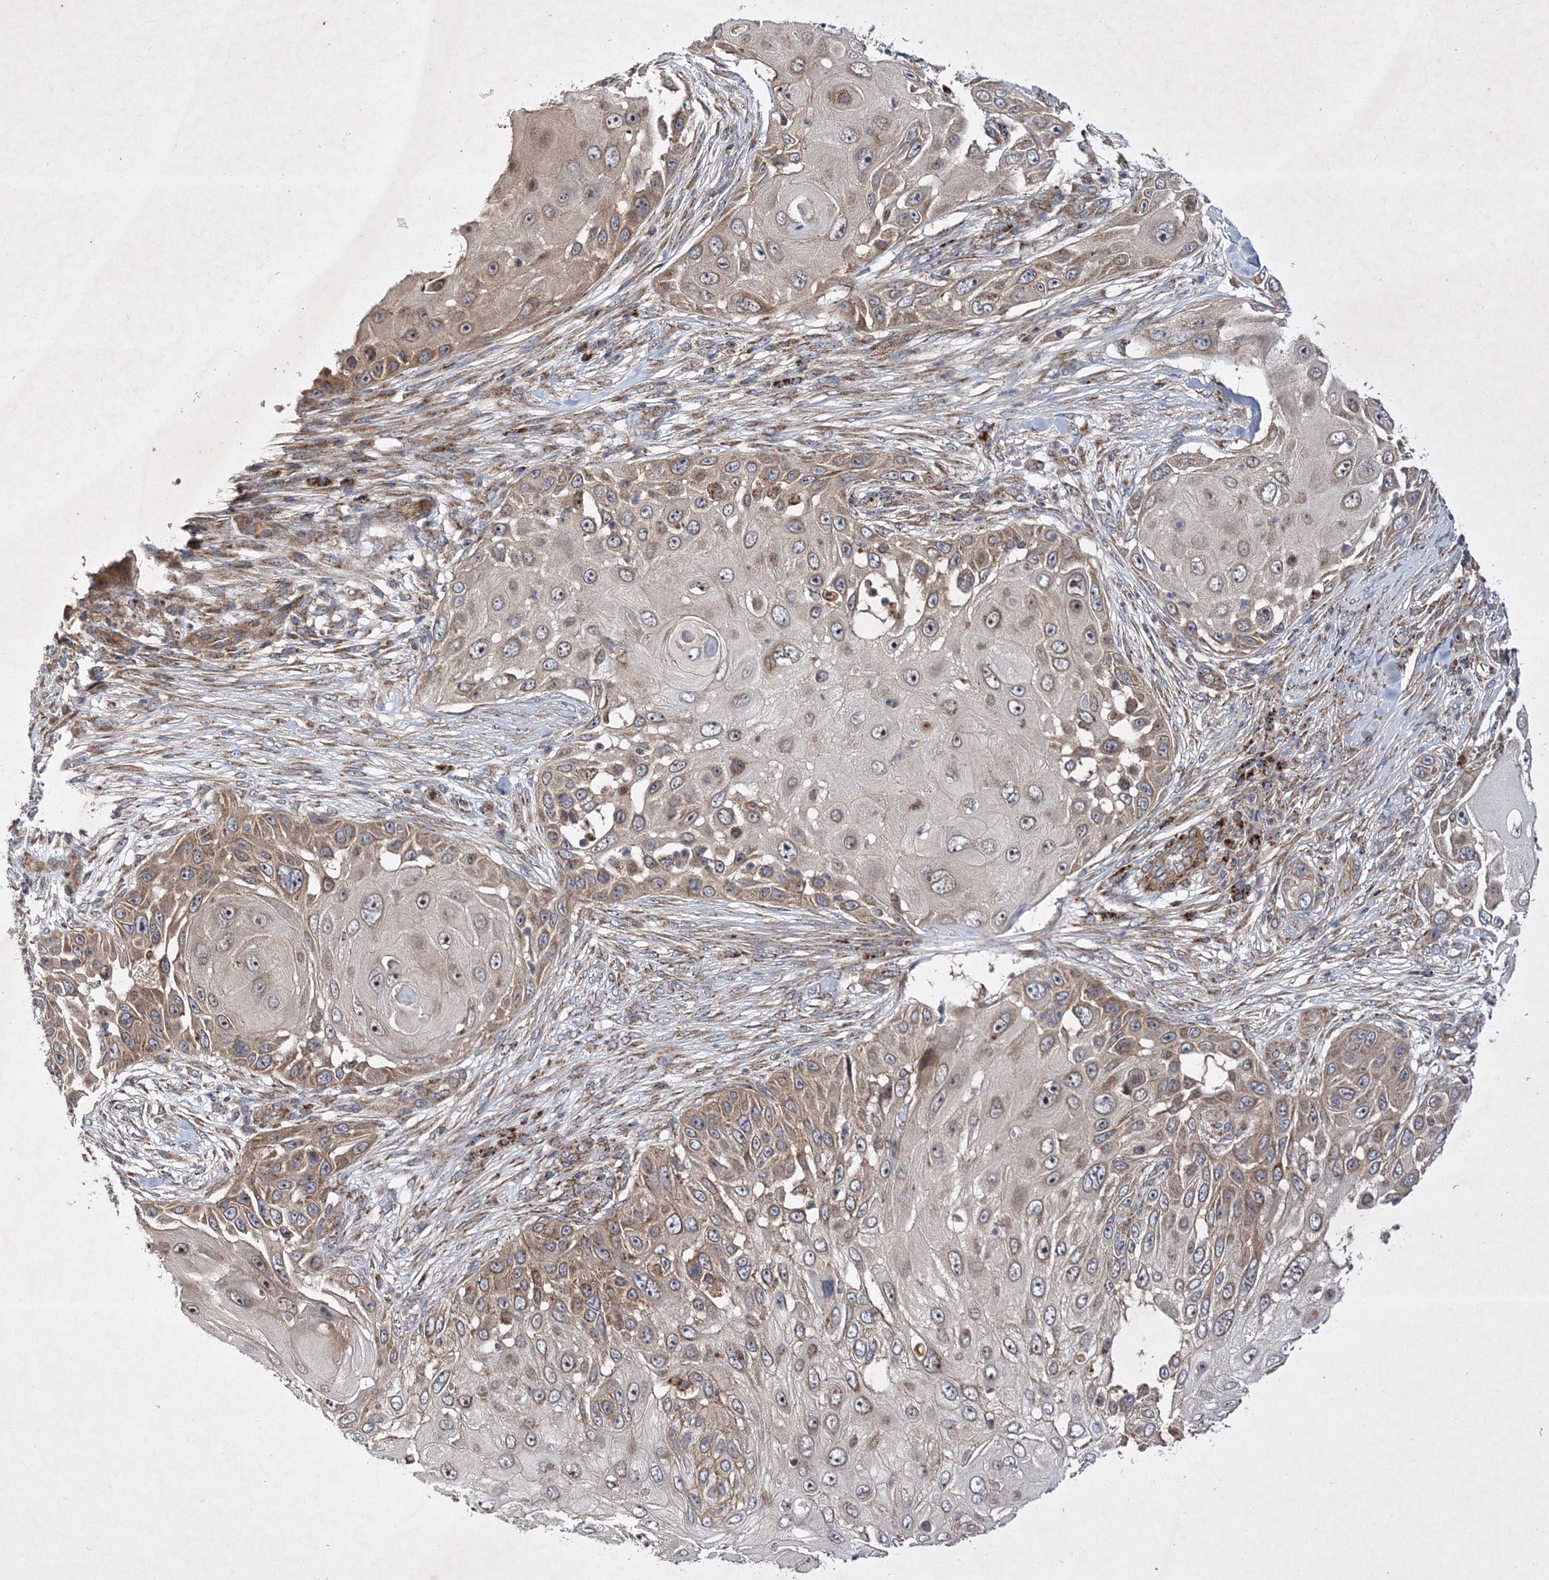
{"staining": {"intensity": "moderate", "quantity": "25%-75%", "location": "cytoplasmic/membranous"}, "tissue": "skin cancer", "cell_type": "Tumor cells", "image_type": "cancer", "snomed": [{"axis": "morphology", "description": "Squamous cell carcinoma, NOS"}, {"axis": "topography", "description": "Skin"}], "caption": "DAB immunohistochemical staining of skin squamous cell carcinoma reveals moderate cytoplasmic/membranous protein staining in approximately 25%-75% of tumor cells. The protein of interest is stained brown, and the nuclei are stained in blue (DAB IHC with brightfield microscopy, high magnification).", "gene": "SCRN3", "patient": {"sex": "female", "age": 44}}